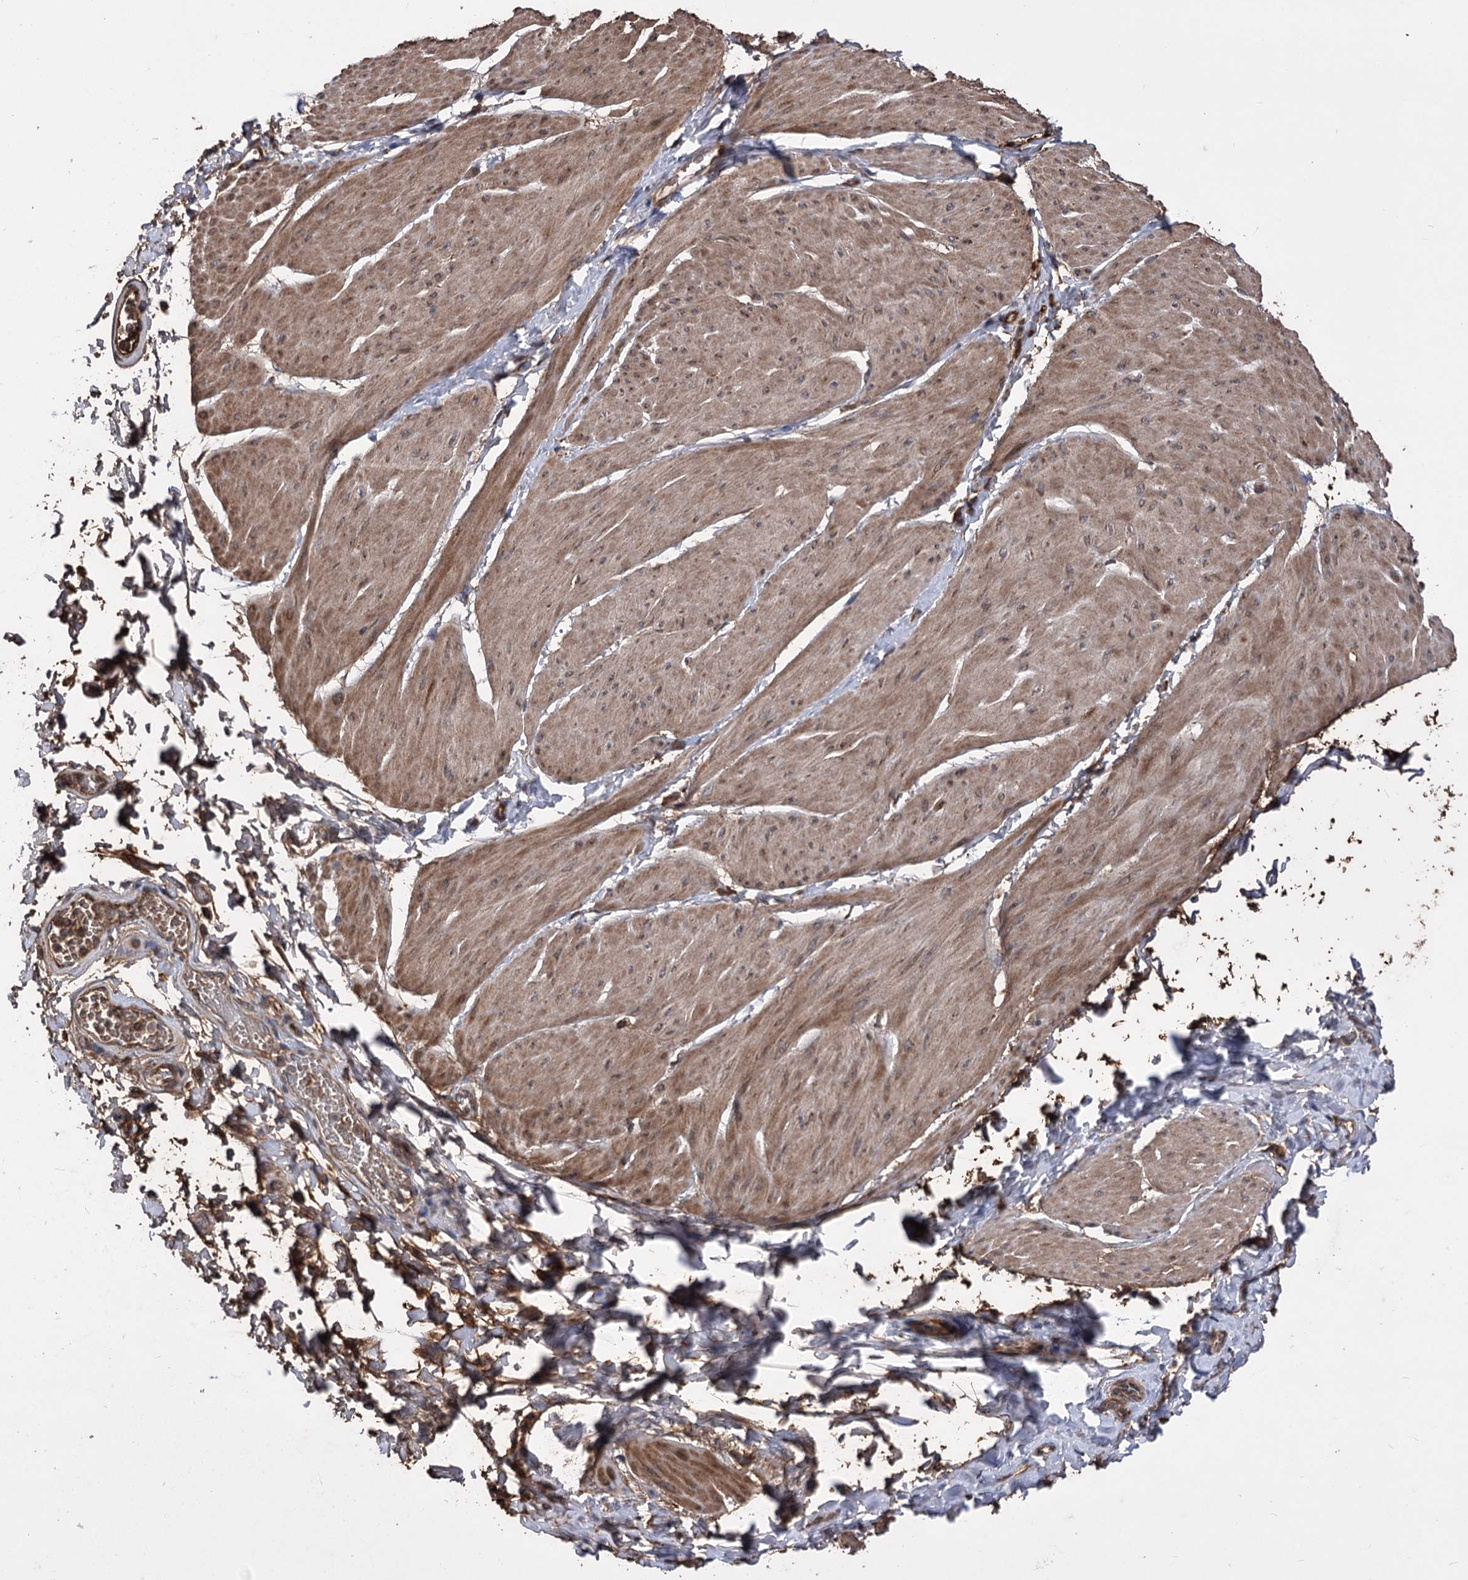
{"staining": {"intensity": "strong", "quantity": ">75%", "location": "cytoplasmic/membranous"}, "tissue": "smooth muscle", "cell_type": "Smooth muscle cells", "image_type": "normal", "snomed": [{"axis": "morphology", "description": "Urothelial carcinoma, High grade"}, {"axis": "topography", "description": "Urinary bladder"}], "caption": "Immunohistochemical staining of unremarkable human smooth muscle exhibits strong cytoplasmic/membranous protein positivity in approximately >75% of smooth muscle cells. (IHC, brightfield microscopy, high magnification).", "gene": "RASSF3", "patient": {"sex": "male", "age": 46}}